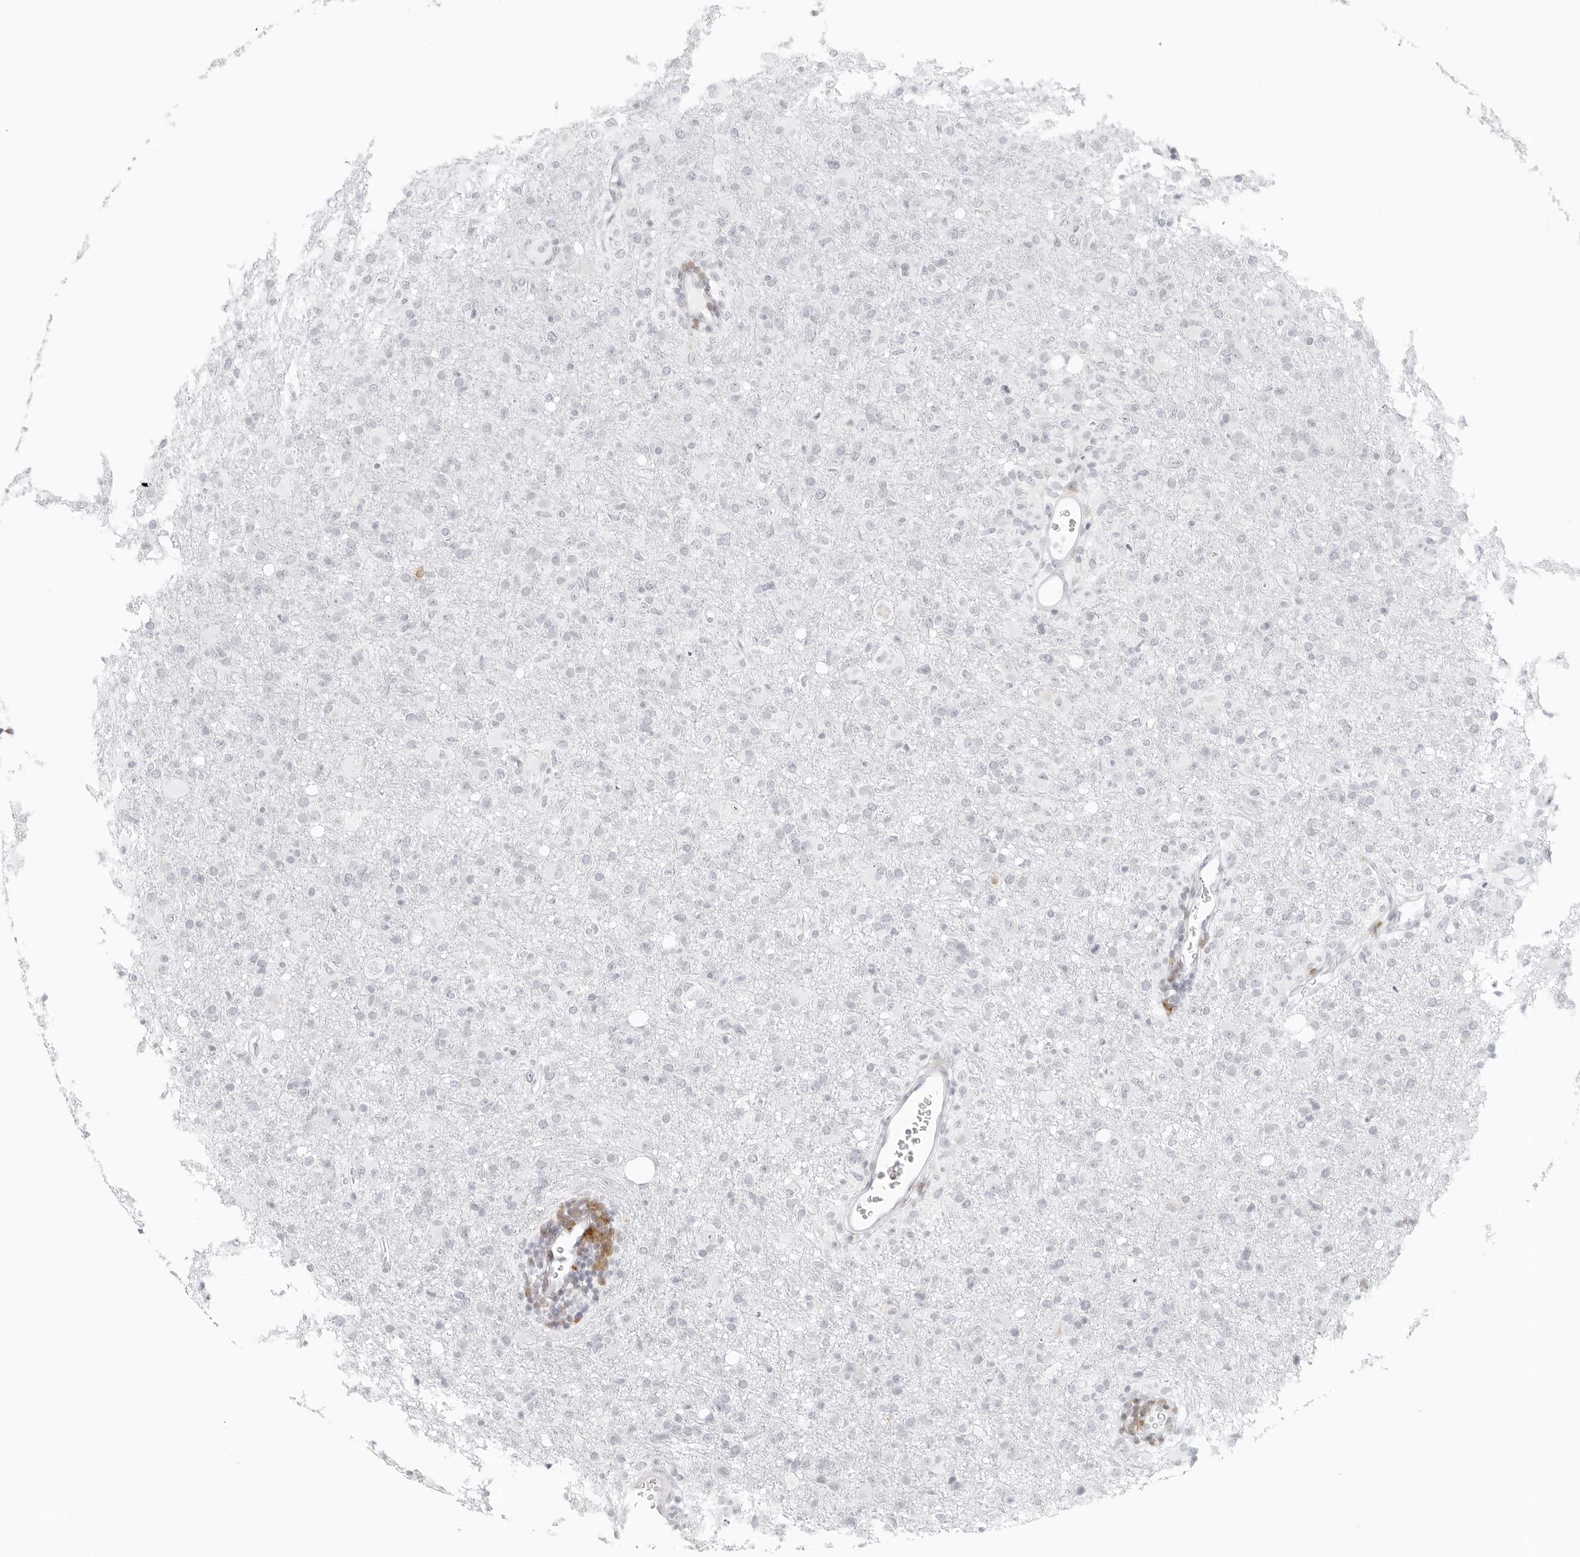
{"staining": {"intensity": "negative", "quantity": "none", "location": "none"}, "tissue": "glioma", "cell_type": "Tumor cells", "image_type": "cancer", "snomed": [{"axis": "morphology", "description": "Glioma, malignant, High grade"}, {"axis": "topography", "description": "Brain"}], "caption": "IHC photomicrograph of neoplastic tissue: human glioma stained with DAB exhibits no significant protein staining in tumor cells.", "gene": "RPS6KC1", "patient": {"sex": "female", "age": 57}}